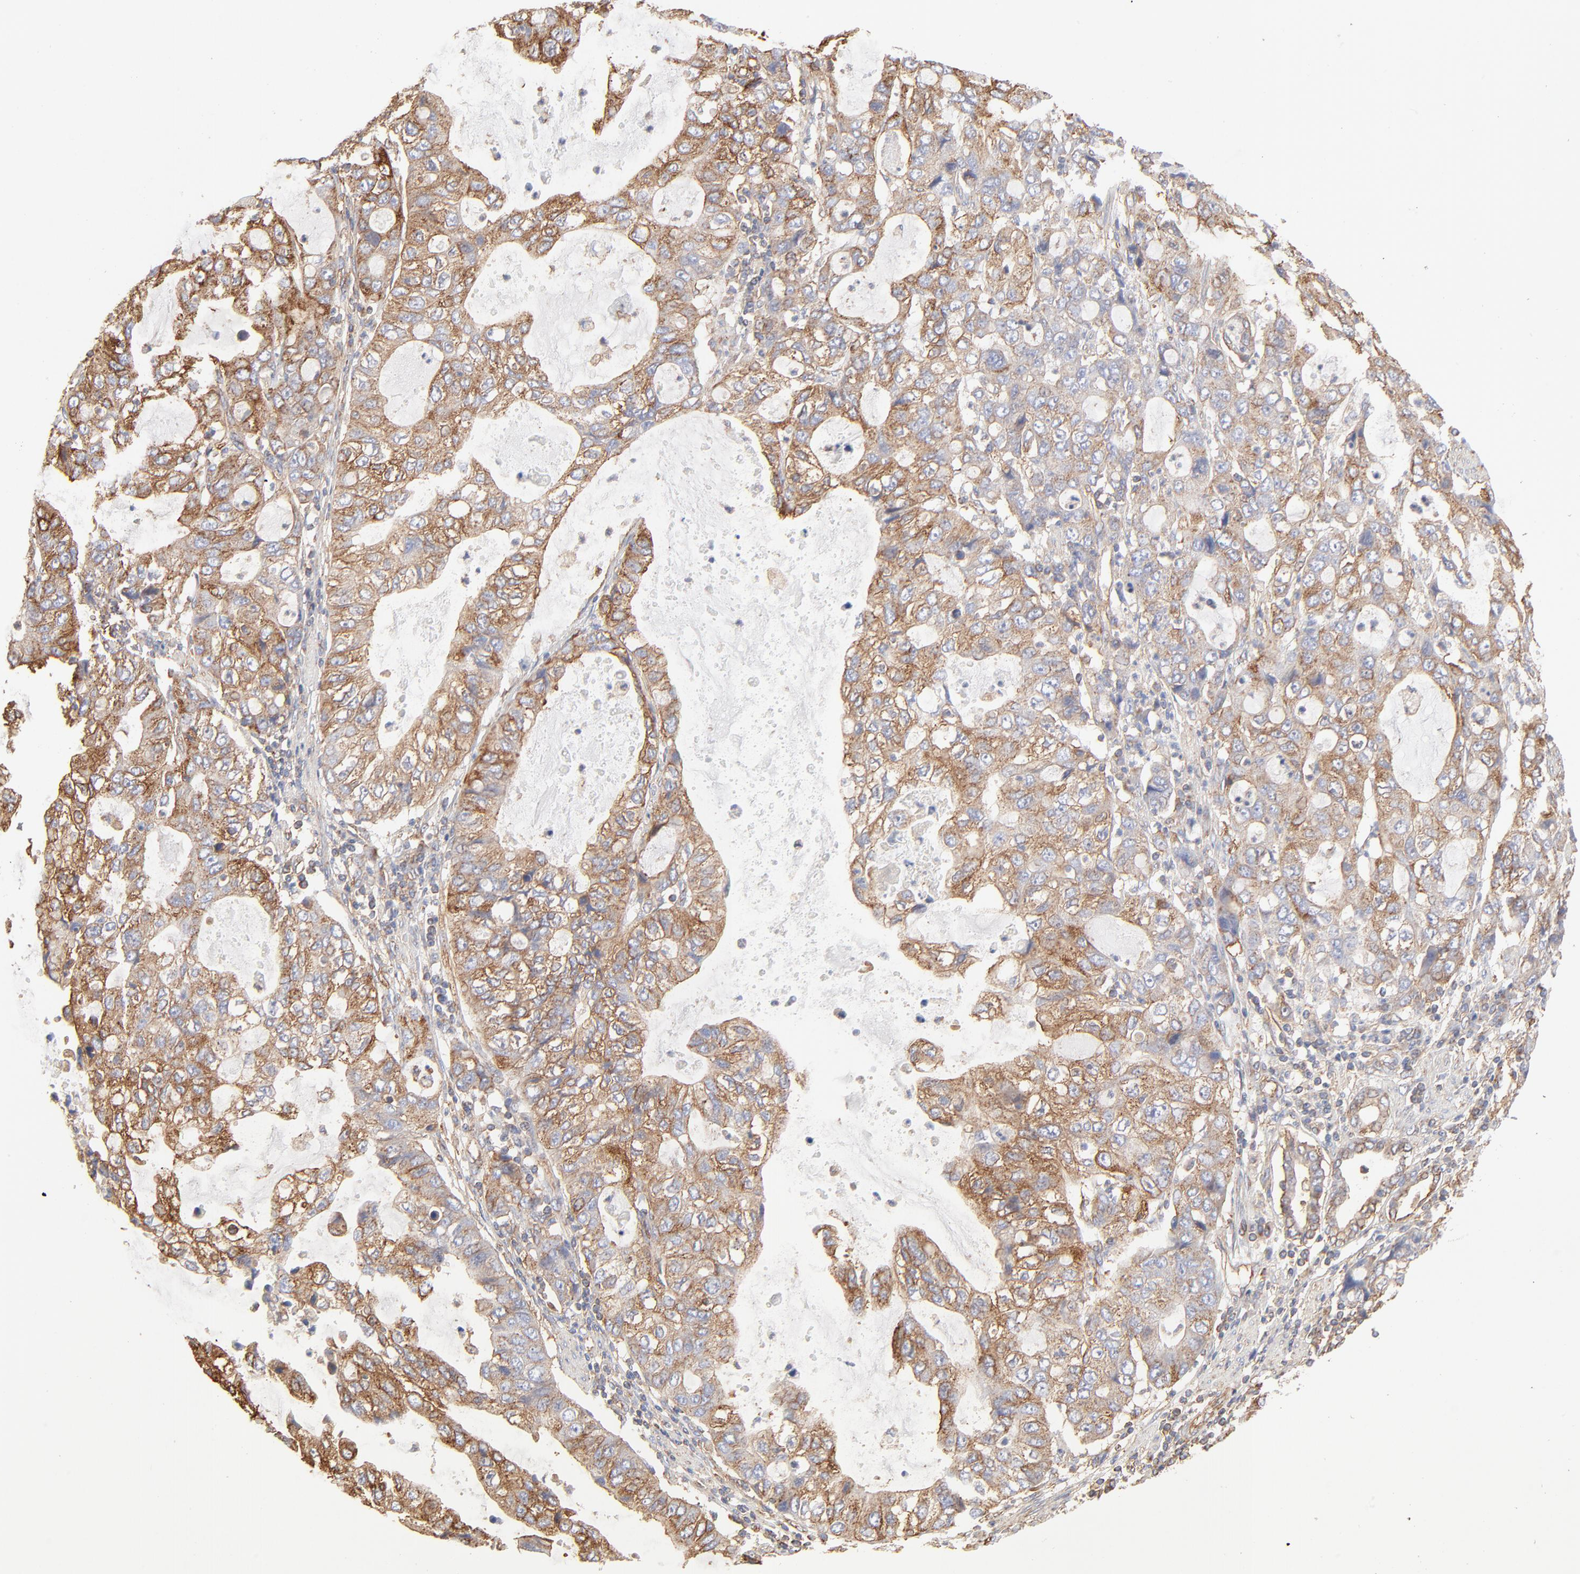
{"staining": {"intensity": "moderate", "quantity": ">75%", "location": "cytoplasmic/membranous"}, "tissue": "stomach cancer", "cell_type": "Tumor cells", "image_type": "cancer", "snomed": [{"axis": "morphology", "description": "Adenocarcinoma, NOS"}, {"axis": "topography", "description": "Stomach, upper"}], "caption": "A brown stain shows moderate cytoplasmic/membranous staining of a protein in human stomach adenocarcinoma tumor cells.", "gene": "CLTB", "patient": {"sex": "female", "age": 52}}